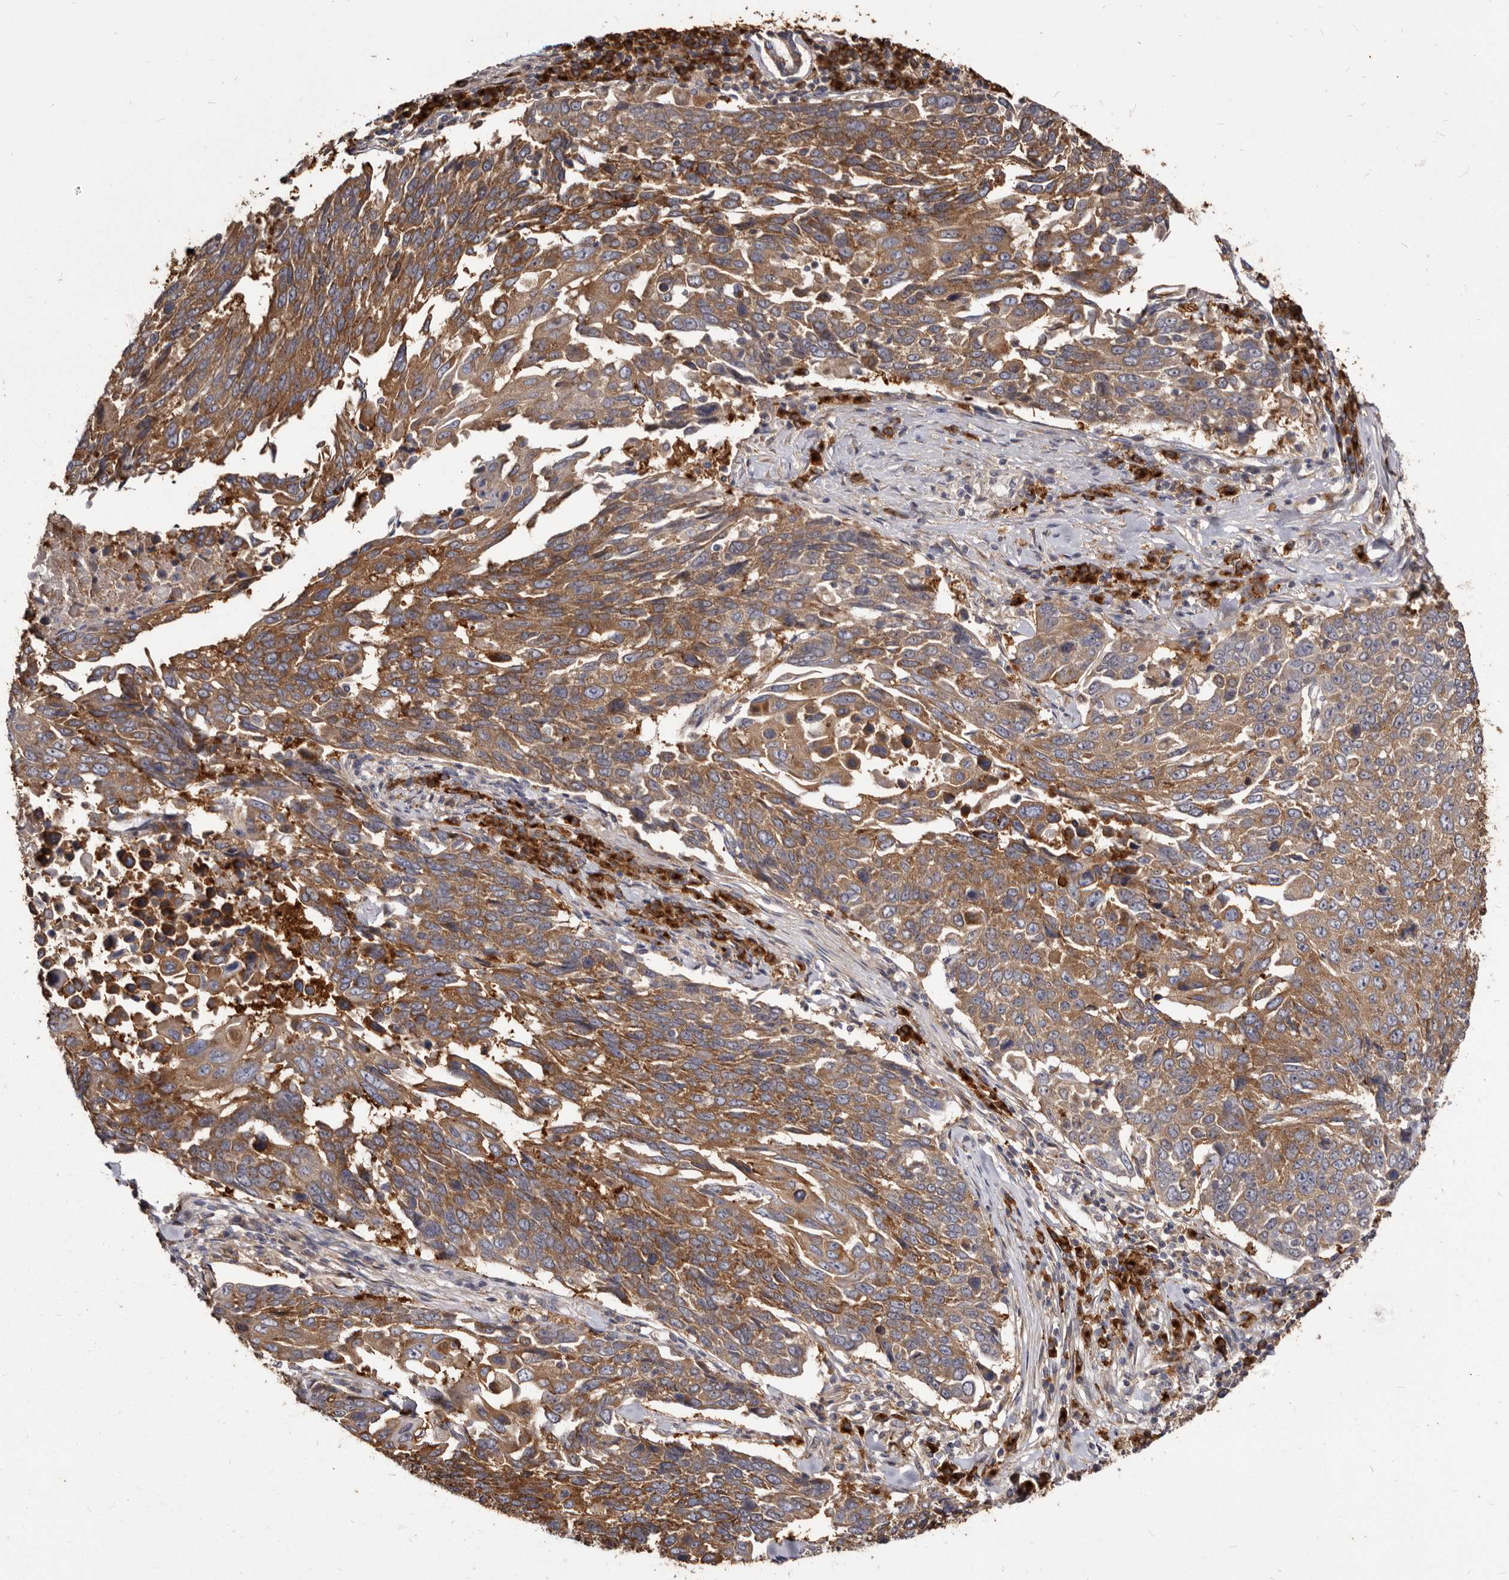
{"staining": {"intensity": "moderate", "quantity": ">75%", "location": "cytoplasmic/membranous"}, "tissue": "lung cancer", "cell_type": "Tumor cells", "image_type": "cancer", "snomed": [{"axis": "morphology", "description": "Squamous cell carcinoma, NOS"}, {"axis": "topography", "description": "Lung"}], "caption": "Human lung squamous cell carcinoma stained with a brown dye demonstrates moderate cytoplasmic/membranous positive expression in approximately >75% of tumor cells.", "gene": "TPD52", "patient": {"sex": "male", "age": 66}}